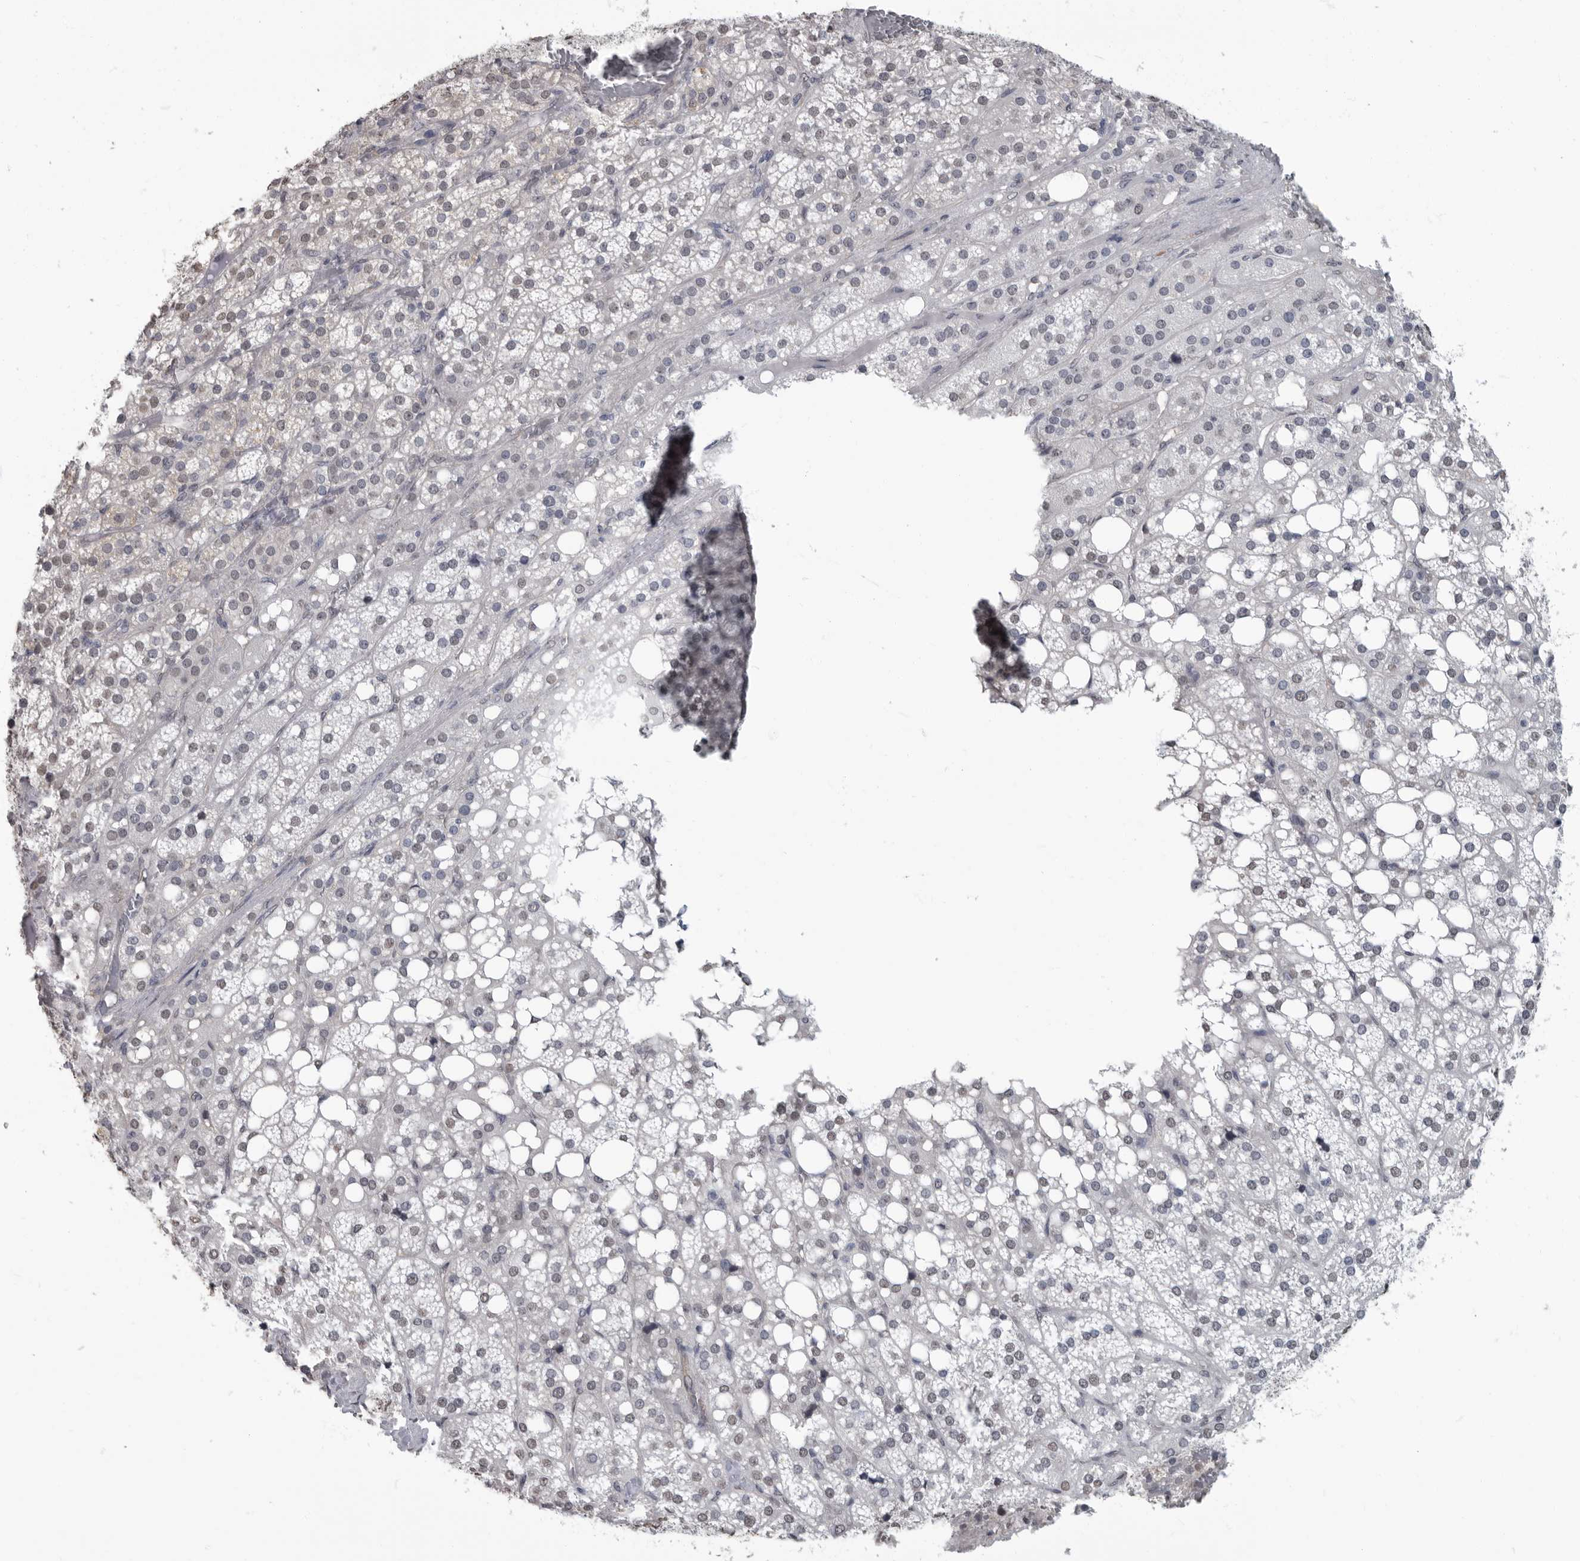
{"staining": {"intensity": "weak", "quantity": "25%-75%", "location": "nuclear"}, "tissue": "adrenal gland", "cell_type": "Glandular cells", "image_type": "normal", "snomed": [{"axis": "morphology", "description": "Normal tissue, NOS"}, {"axis": "topography", "description": "Adrenal gland"}], "caption": "Protein analysis of normal adrenal gland demonstrates weak nuclear staining in about 25%-75% of glandular cells. (DAB (3,3'-diaminobenzidine) = brown stain, brightfield microscopy at high magnification).", "gene": "ARHGEF10", "patient": {"sex": "female", "age": 59}}